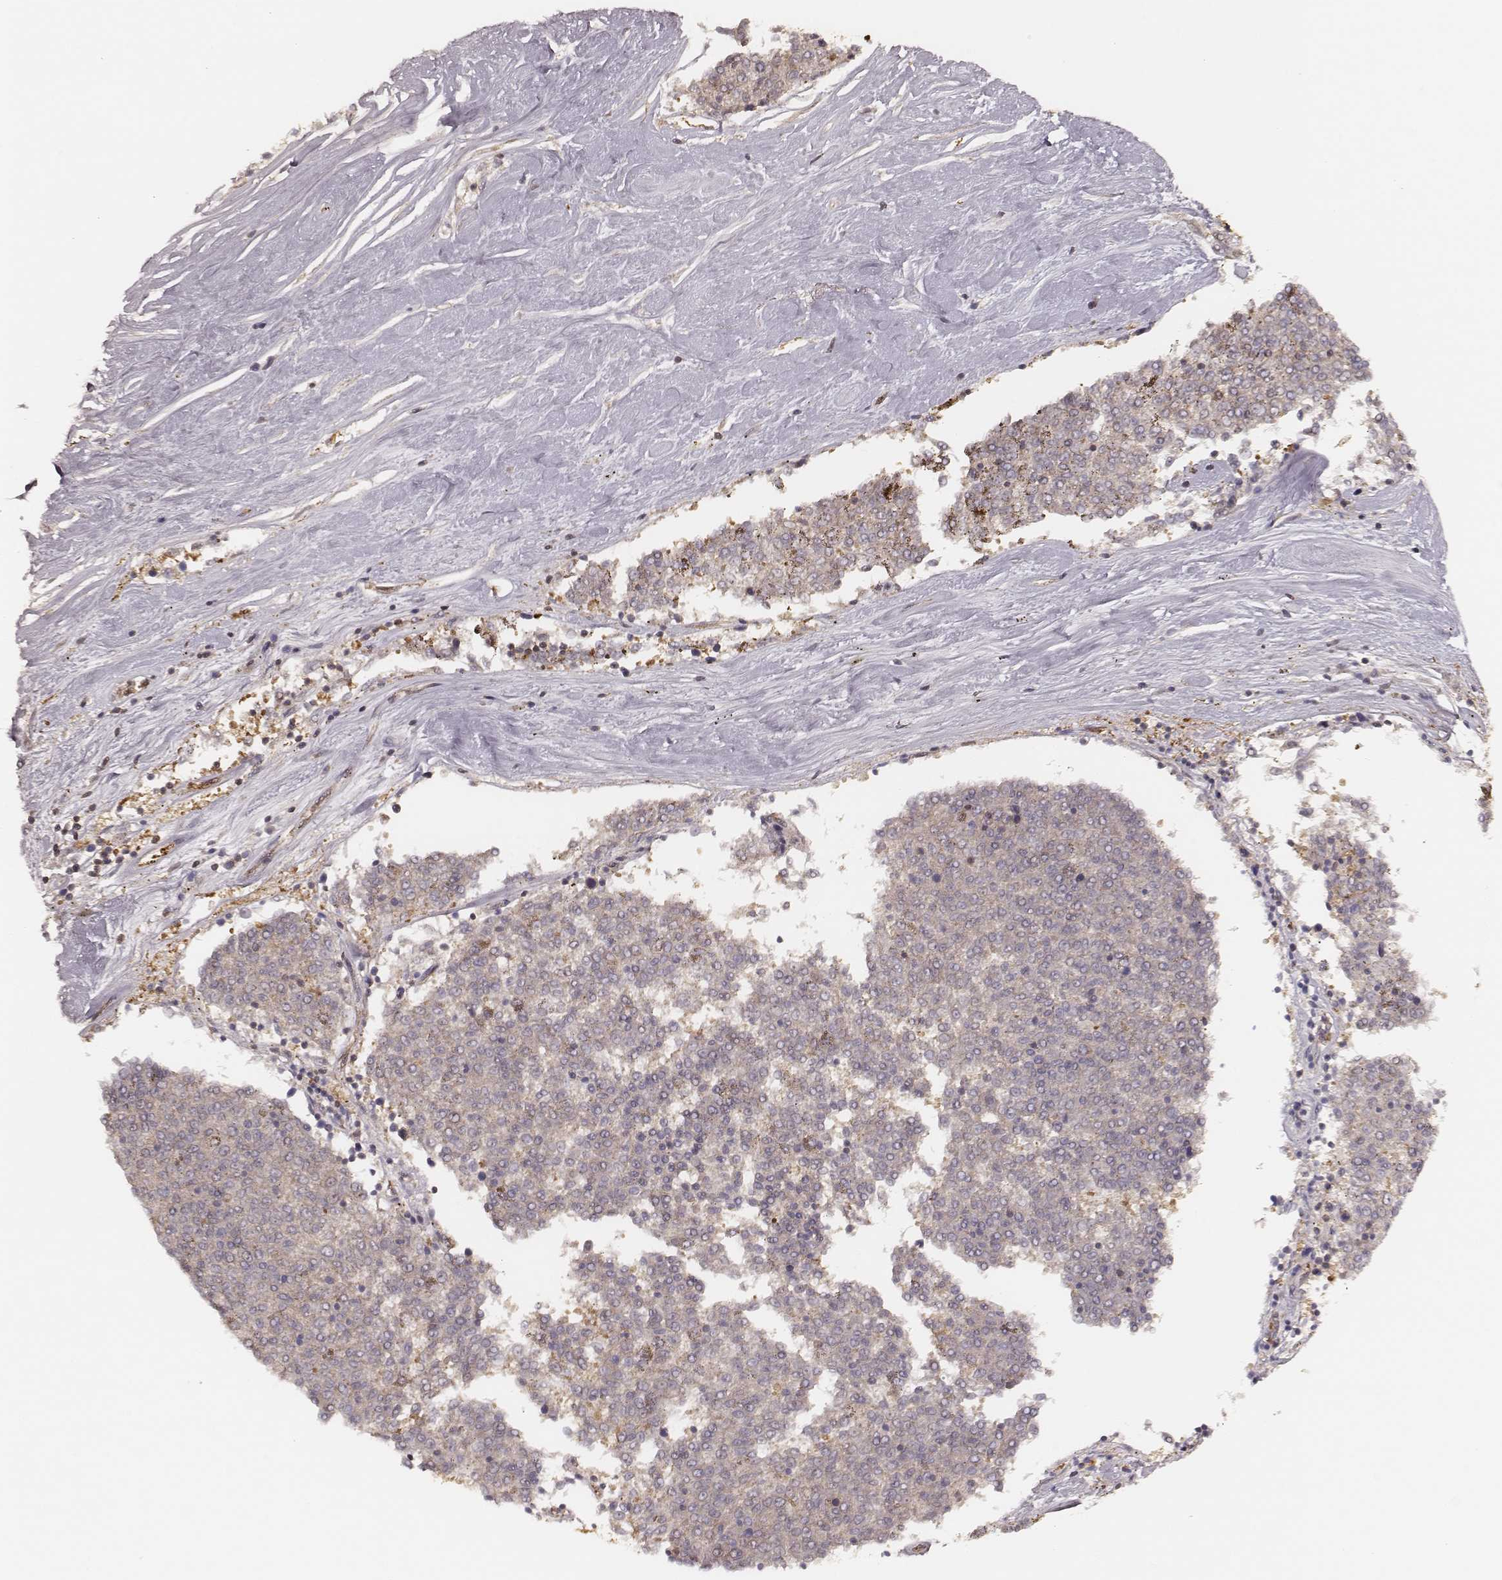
{"staining": {"intensity": "moderate", "quantity": ">75%", "location": "cytoplasmic/membranous"}, "tissue": "melanoma", "cell_type": "Tumor cells", "image_type": "cancer", "snomed": [{"axis": "morphology", "description": "Malignant melanoma, NOS"}, {"axis": "topography", "description": "Skin"}], "caption": "Immunohistochemistry of human malignant melanoma shows medium levels of moderate cytoplasmic/membranous expression in approximately >75% of tumor cells.", "gene": "CARS1", "patient": {"sex": "female", "age": 72}}